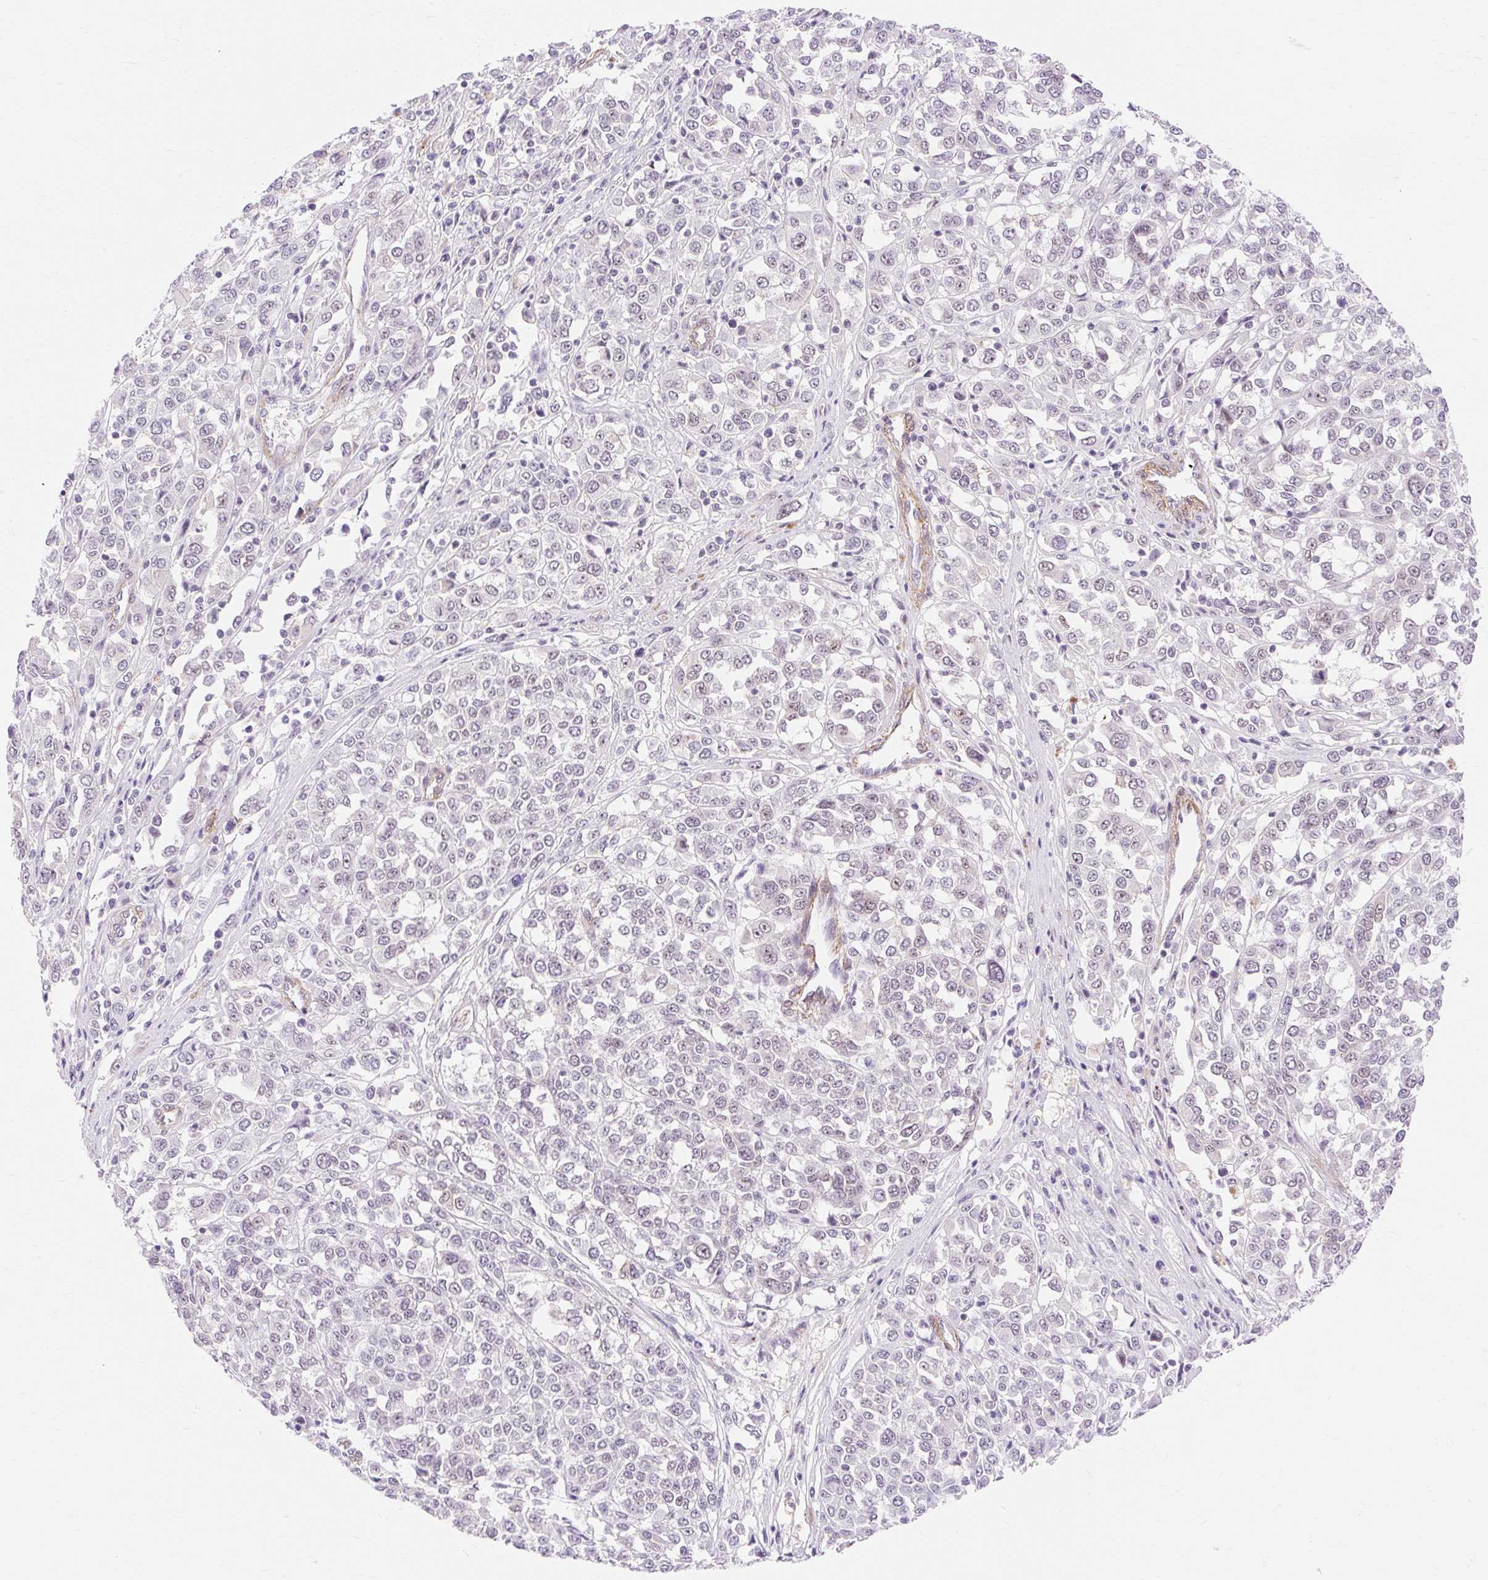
{"staining": {"intensity": "weak", "quantity": "<25%", "location": "nuclear"}, "tissue": "melanoma", "cell_type": "Tumor cells", "image_type": "cancer", "snomed": [{"axis": "morphology", "description": "Malignant melanoma, Metastatic site"}, {"axis": "topography", "description": "Lymph node"}], "caption": "Histopathology image shows no protein staining in tumor cells of malignant melanoma (metastatic site) tissue. The staining is performed using DAB (3,3'-diaminobenzidine) brown chromogen with nuclei counter-stained in using hematoxylin.", "gene": "OBP2A", "patient": {"sex": "male", "age": 44}}